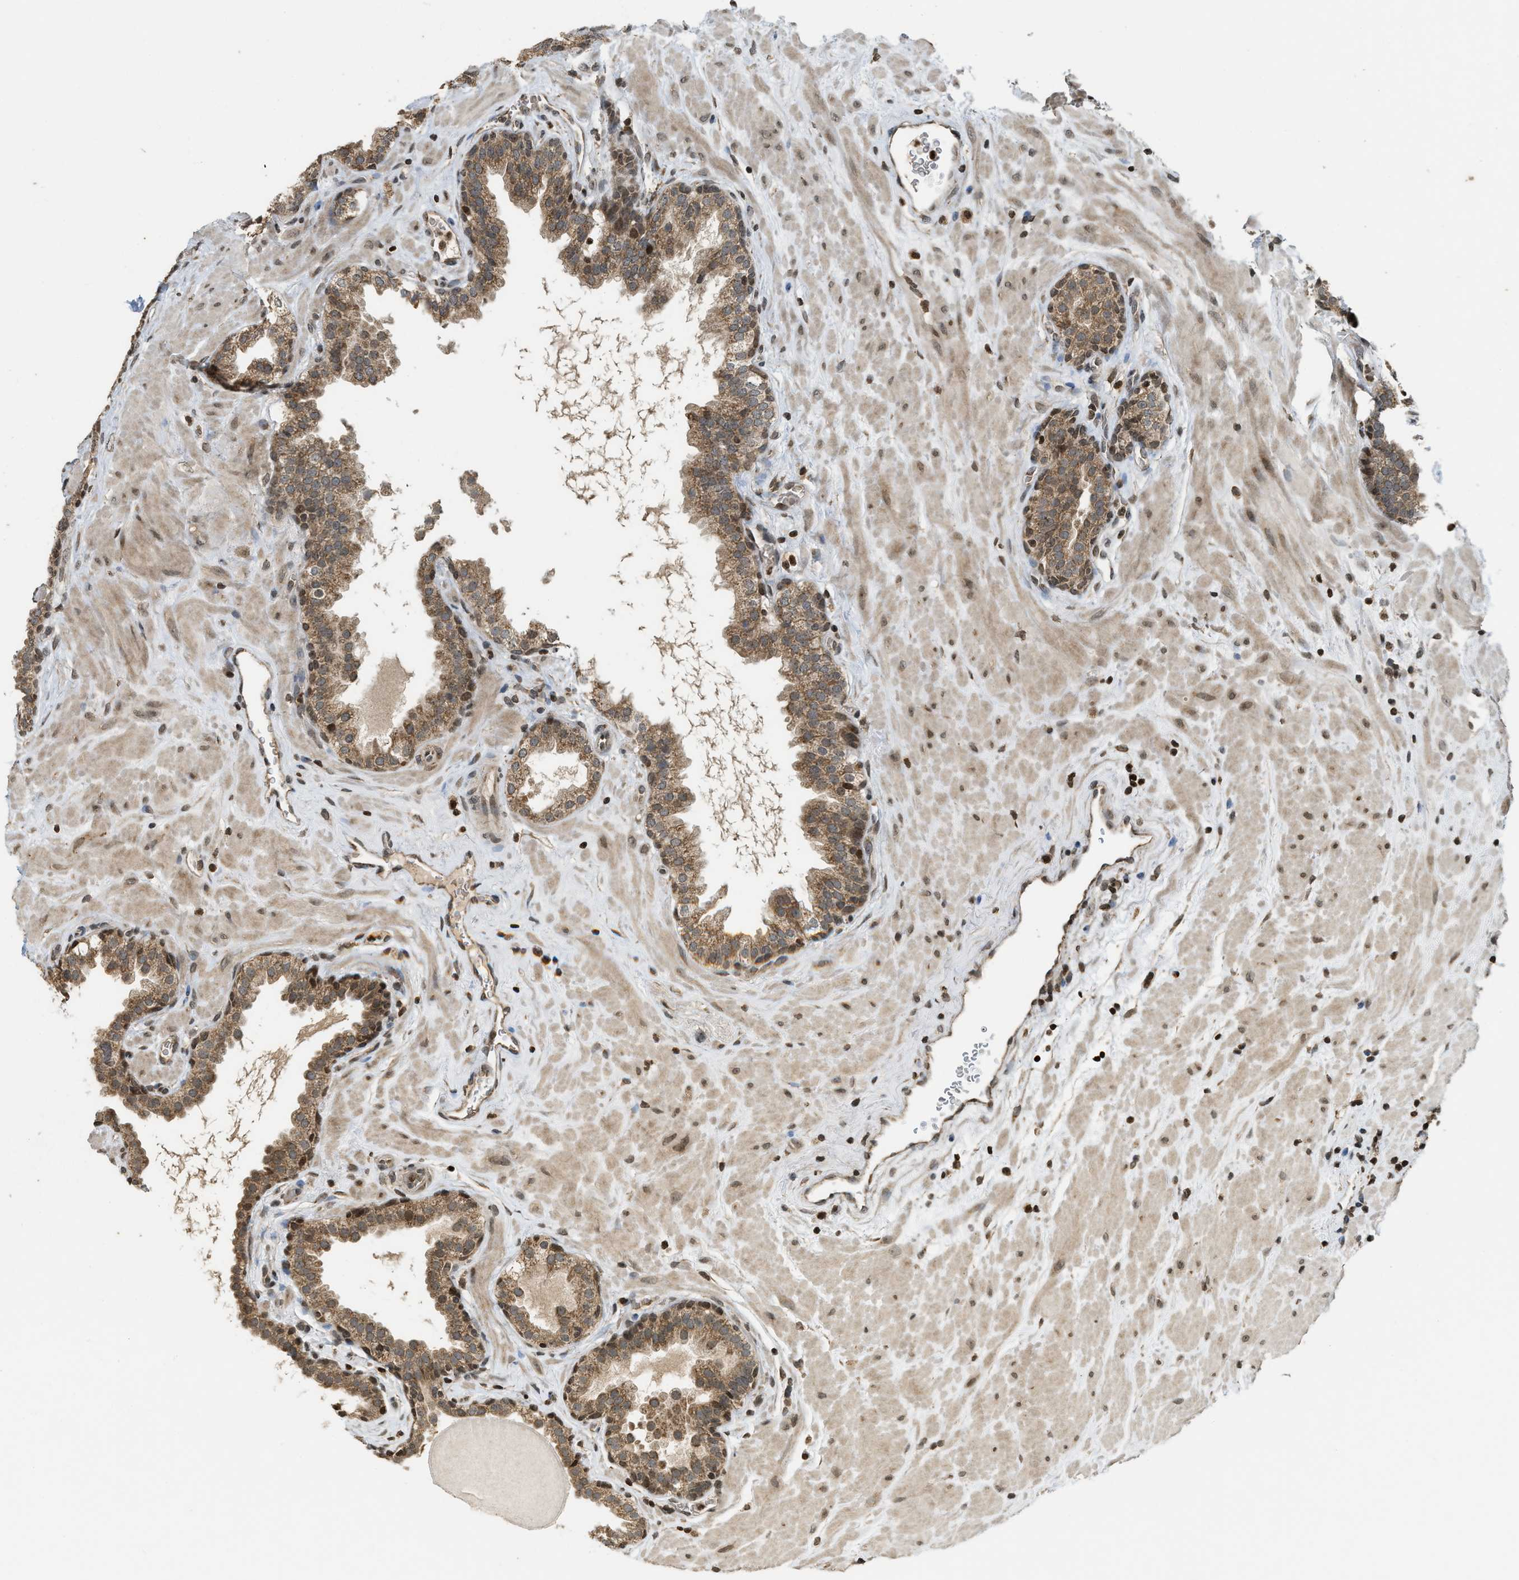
{"staining": {"intensity": "moderate", "quantity": ">75%", "location": "cytoplasmic/membranous,nuclear"}, "tissue": "prostate", "cell_type": "Glandular cells", "image_type": "normal", "snomed": [{"axis": "morphology", "description": "Normal tissue, NOS"}, {"axis": "topography", "description": "Prostate"}], "caption": "High-power microscopy captured an IHC histopathology image of normal prostate, revealing moderate cytoplasmic/membranous,nuclear positivity in about >75% of glandular cells. (brown staining indicates protein expression, while blue staining denotes nuclei).", "gene": "SIAH1", "patient": {"sex": "male", "age": 51}}